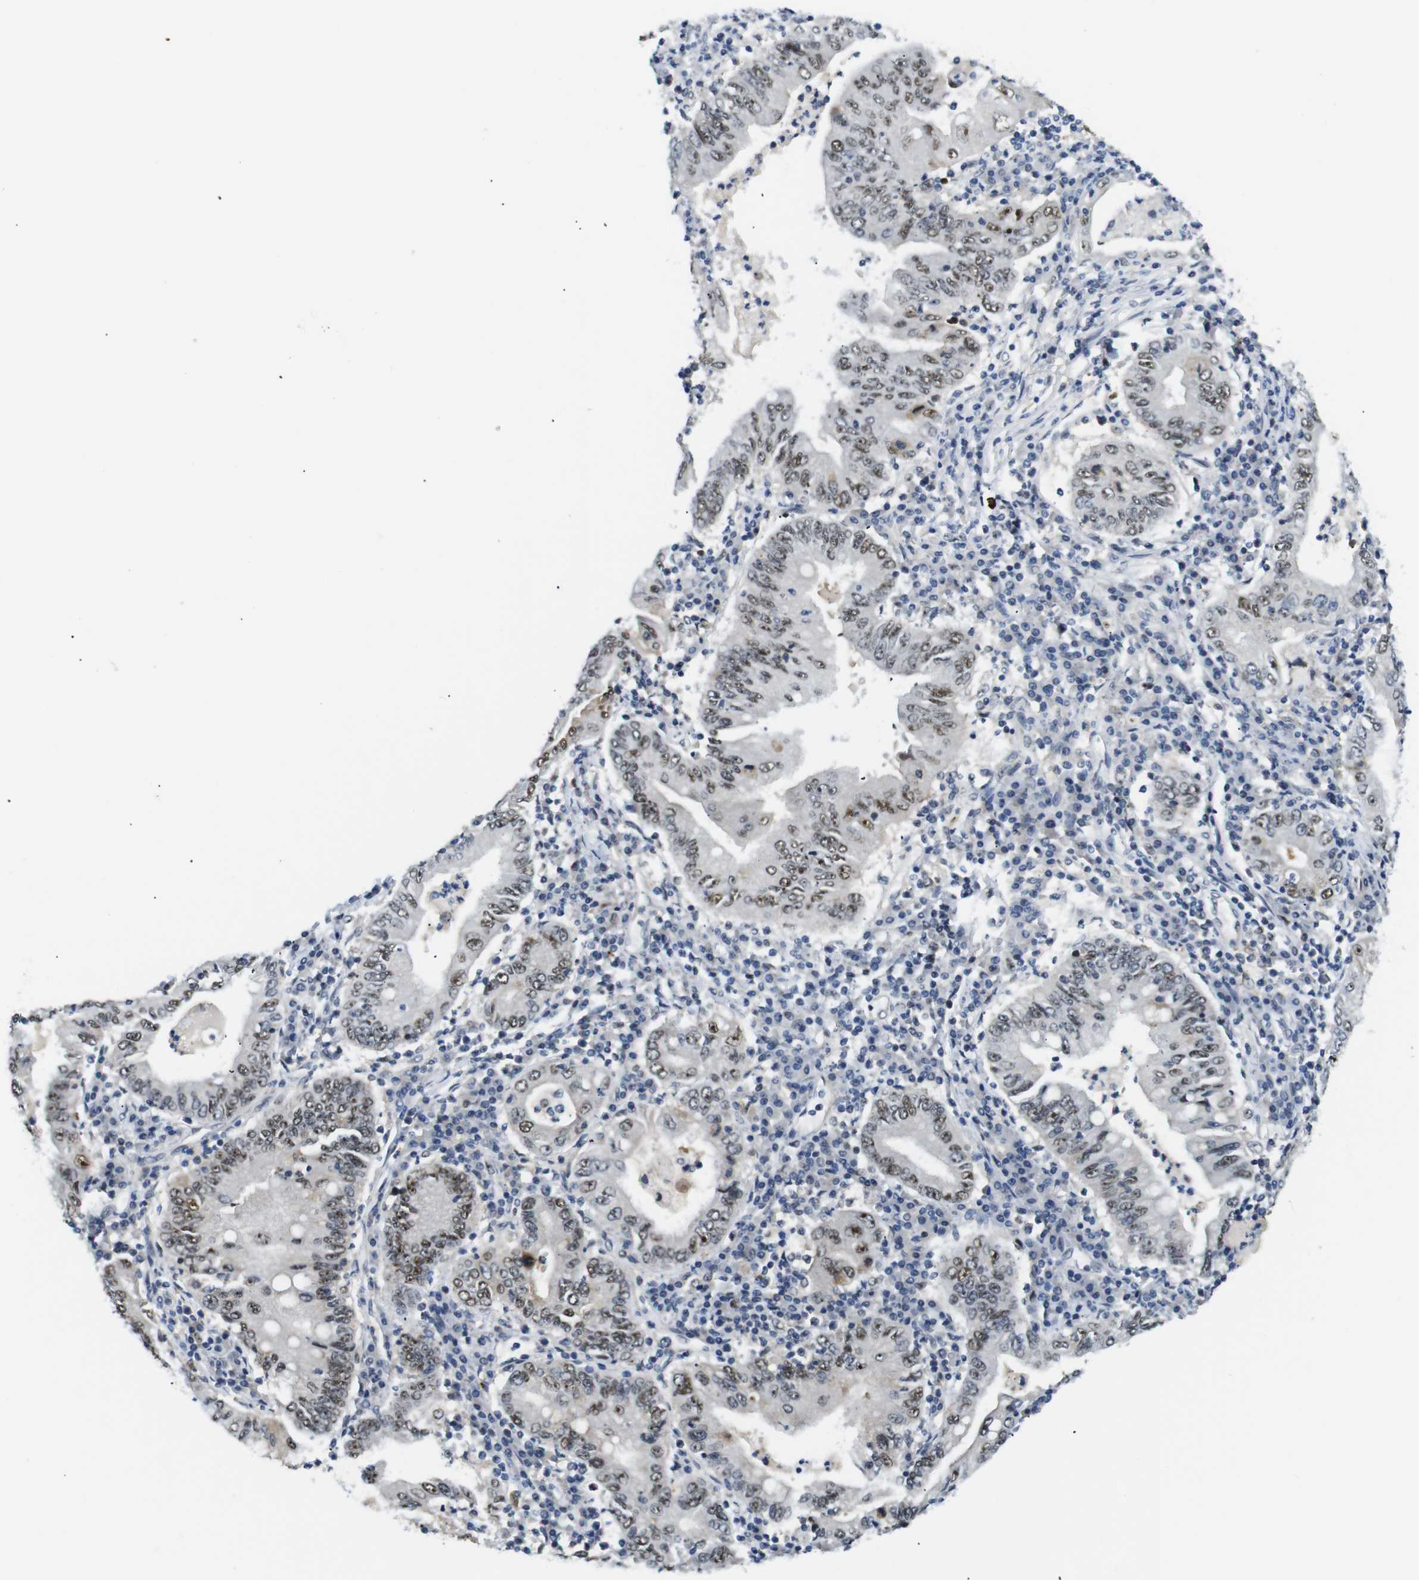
{"staining": {"intensity": "moderate", "quantity": ">75%", "location": "nuclear"}, "tissue": "stomach cancer", "cell_type": "Tumor cells", "image_type": "cancer", "snomed": [{"axis": "morphology", "description": "Normal tissue, NOS"}, {"axis": "morphology", "description": "Adenocarcinoma, NOS"}, {"axis": "topography", "description": "Esophagus"}, {"axis": "topography", "description": "Stomach, upper"}, {"axis": "topography", "description": "Peripheral nerve tissue"}], "caption": "A photomicrograph showing moderate nuclear expression in approximately >75% of tumor cells in adenocarcinoma (stomach), as visualized by brown immunohistochemical staining.", "gene": "PARN", "patient": {"sex": "male", "age": 62}}